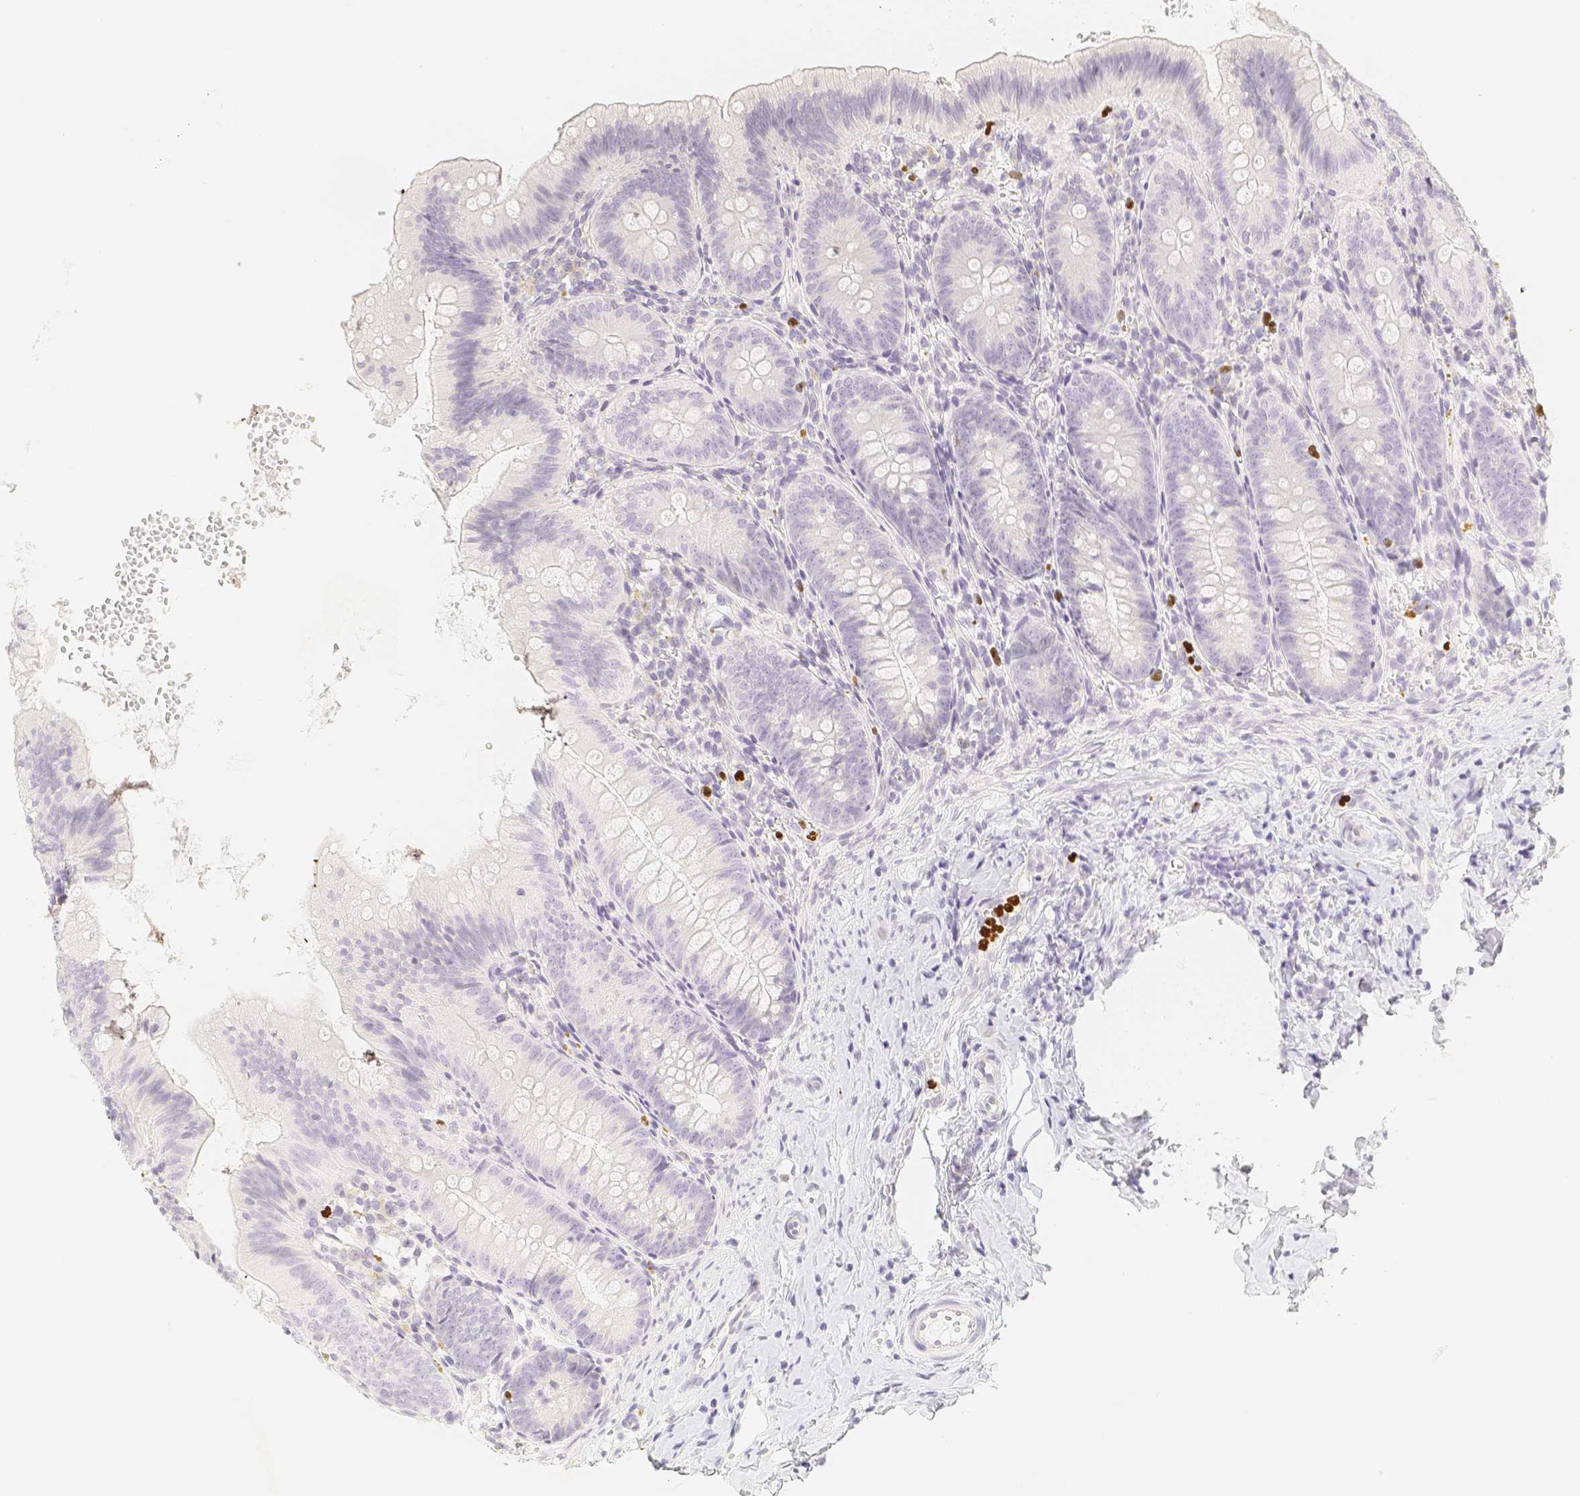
{"staining": {"intensity": "negative", "quantity": "none", "location": "none"}, "tissue": "appendix", "cell_type": "Glandular cells", "image_type": "normal", "snomed": [{"axis": "morphology", "description": "Normal tissue, NOS"}, {"axis": "topography", "description": "Appendix"}], "caption": "High magnification brightfield microscopy of benign appendix stained with DAB (brown) and counterstained with hematoxylin (blue): glandular cells show no significant expression. Brightfield microscopy of immunohistochemistry stained with DAB (brown) and hematoxylin (blue), captured at high magnification.", "gene": "PADI4", "patient": {"sex": "male", "age": 1}}